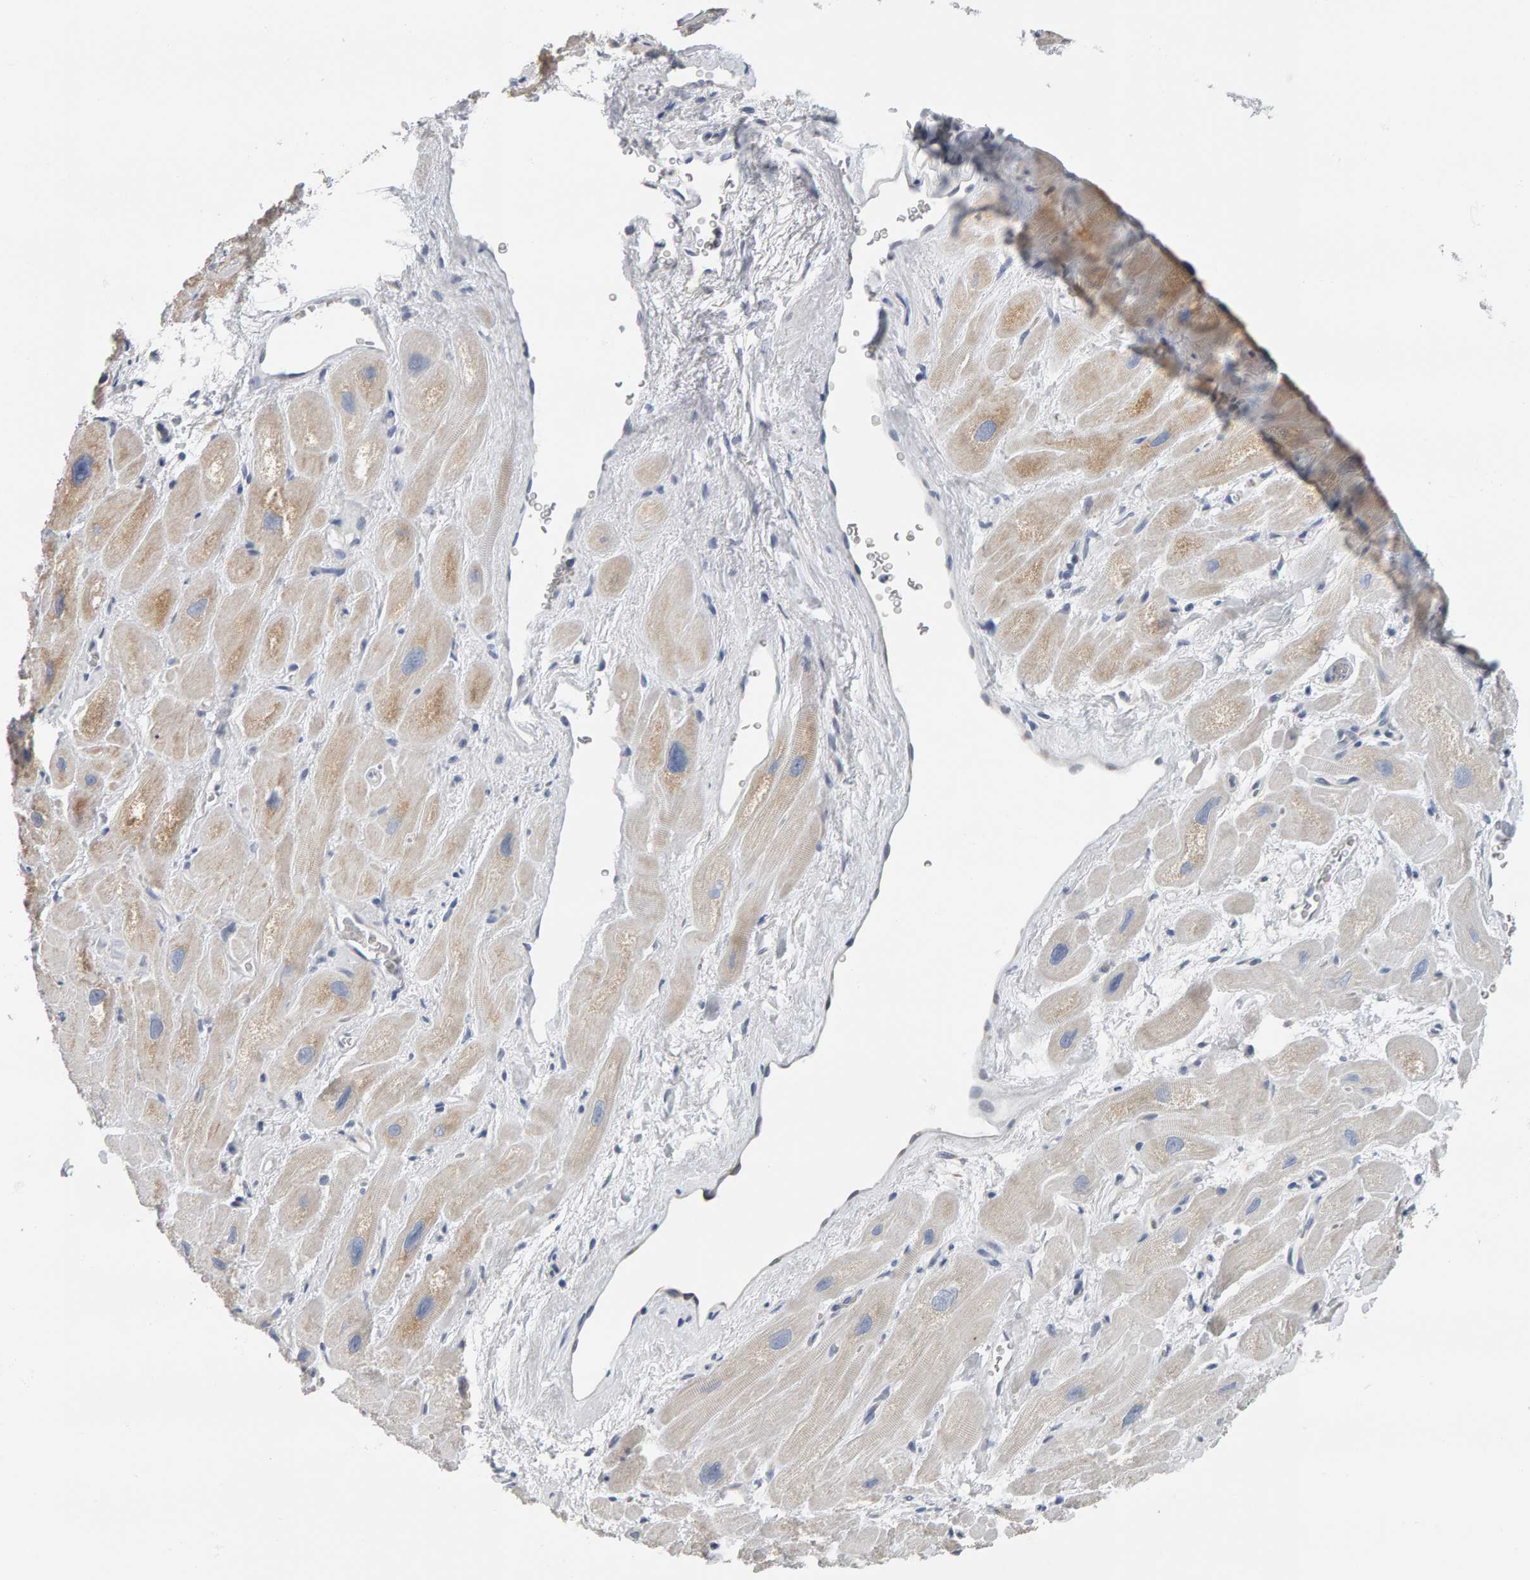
{"staining": {"intensity": "weak", "quantity": "<25%", "location": "cytoplasmic/membranous"}, "tissue": "heart muscle", "cell_type": "Cardiomyocytes", "image_type": "normal", "snomed": [{"axis": "morphology", "description": "Normal tissue, NOS"}, {"axis": "topography", "description": "Heart"}], "caption": "Cardiomyocytes show no significant protein staining in benign heart muscle. (Brightfield microscopy of DAB immunohistochemistry (IHC) at high magnification).", "gene": "ADHFE1", "patient": {"sex": "male", "age": 49}}